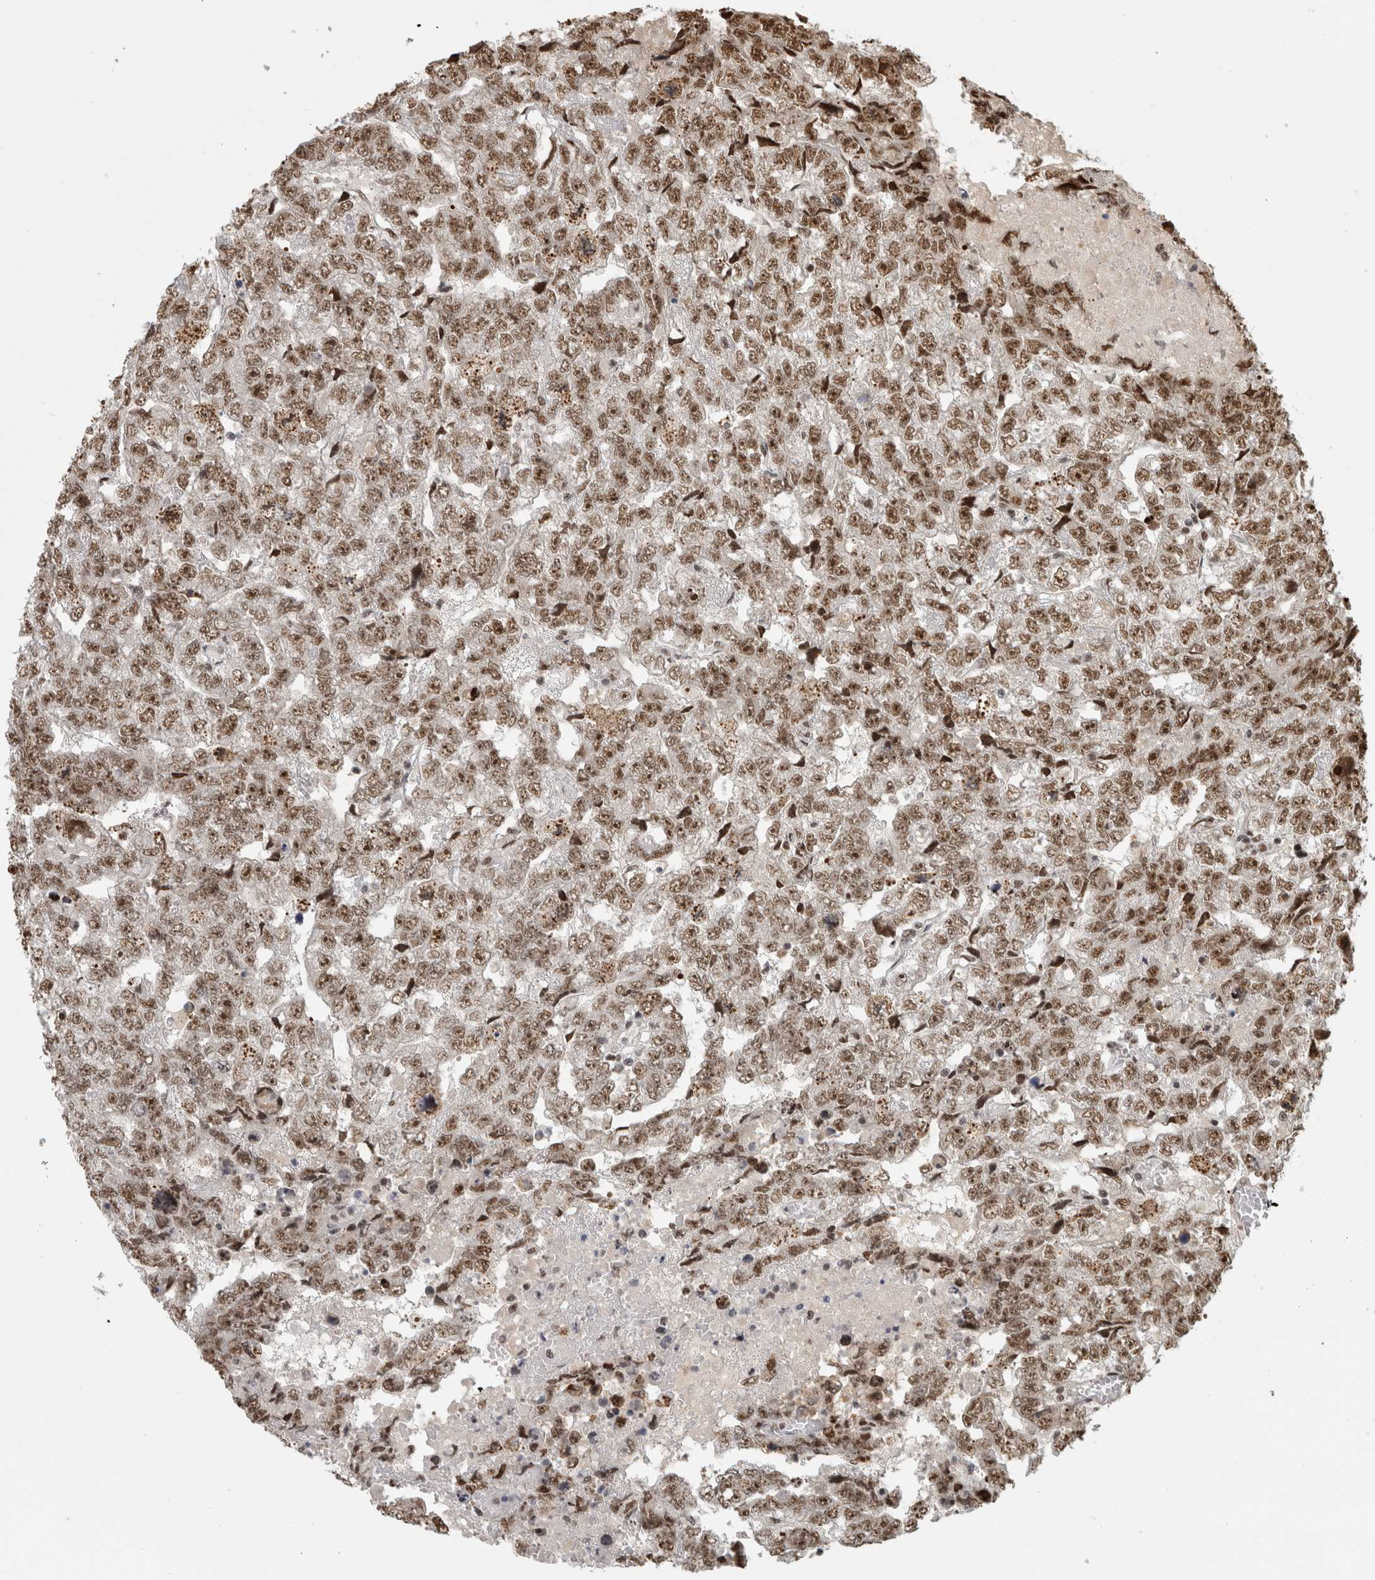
{"staining": {"intensity": "moderate", "quantity": ">75%", "location": "nuclear"}, "tissue": "testis cancer", "cell_type": "Tumor cells", "image_type": "cancer", "snomed": [{"axis": "morphology", "description": "Carcinoma, Embryonal, NOS"}, {"axis": "topography", "description": "Testis"}], "caption": "Testis embryonal carcinoma tissue shows moderate nuclear expression in approximately >75% of tumor cells, visualized by immunohistochemistry.", "gene": "EBNA1BP2", "patient": {"sex": "male", "age": 36}}